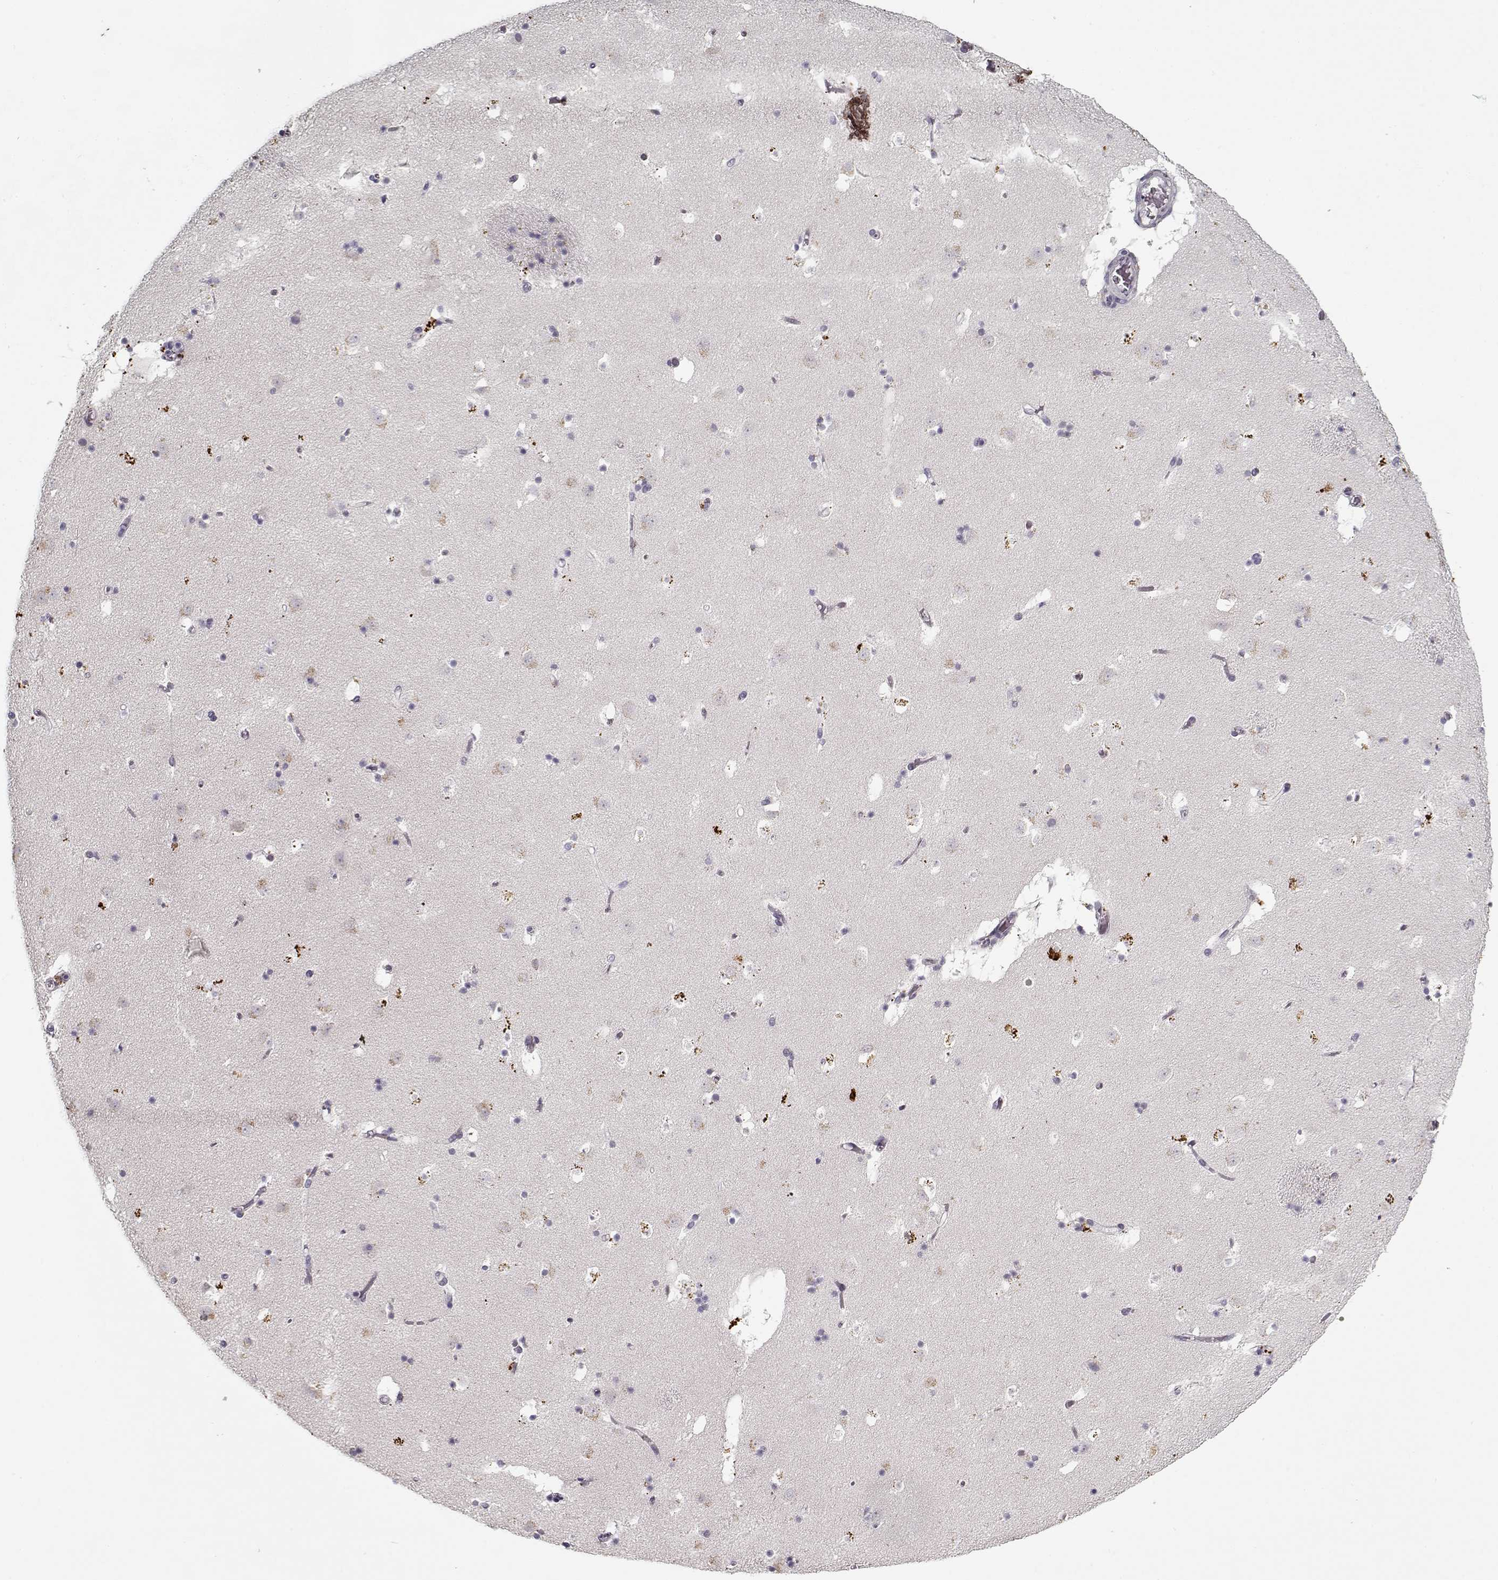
{"staining": {"intensity": "negative", "quantity": "none", "location": "none"}, "tissue": "caudate", "cell_type": "Glial cells", "image_type": "normal", "snomed": [{"axis": "morphology", "description": "Normal tissue, NOS"}, {"axis": "topography", "description": "Lateral ventricle wall"}], "caption": "Immunohistochemistry (IHC) micrograph of benign caudate: caudate stained with DAB demonstrates no significant protein expression in glial cells.", "gene": "LUM", "patient": {"sex": "female", "age": 42}}